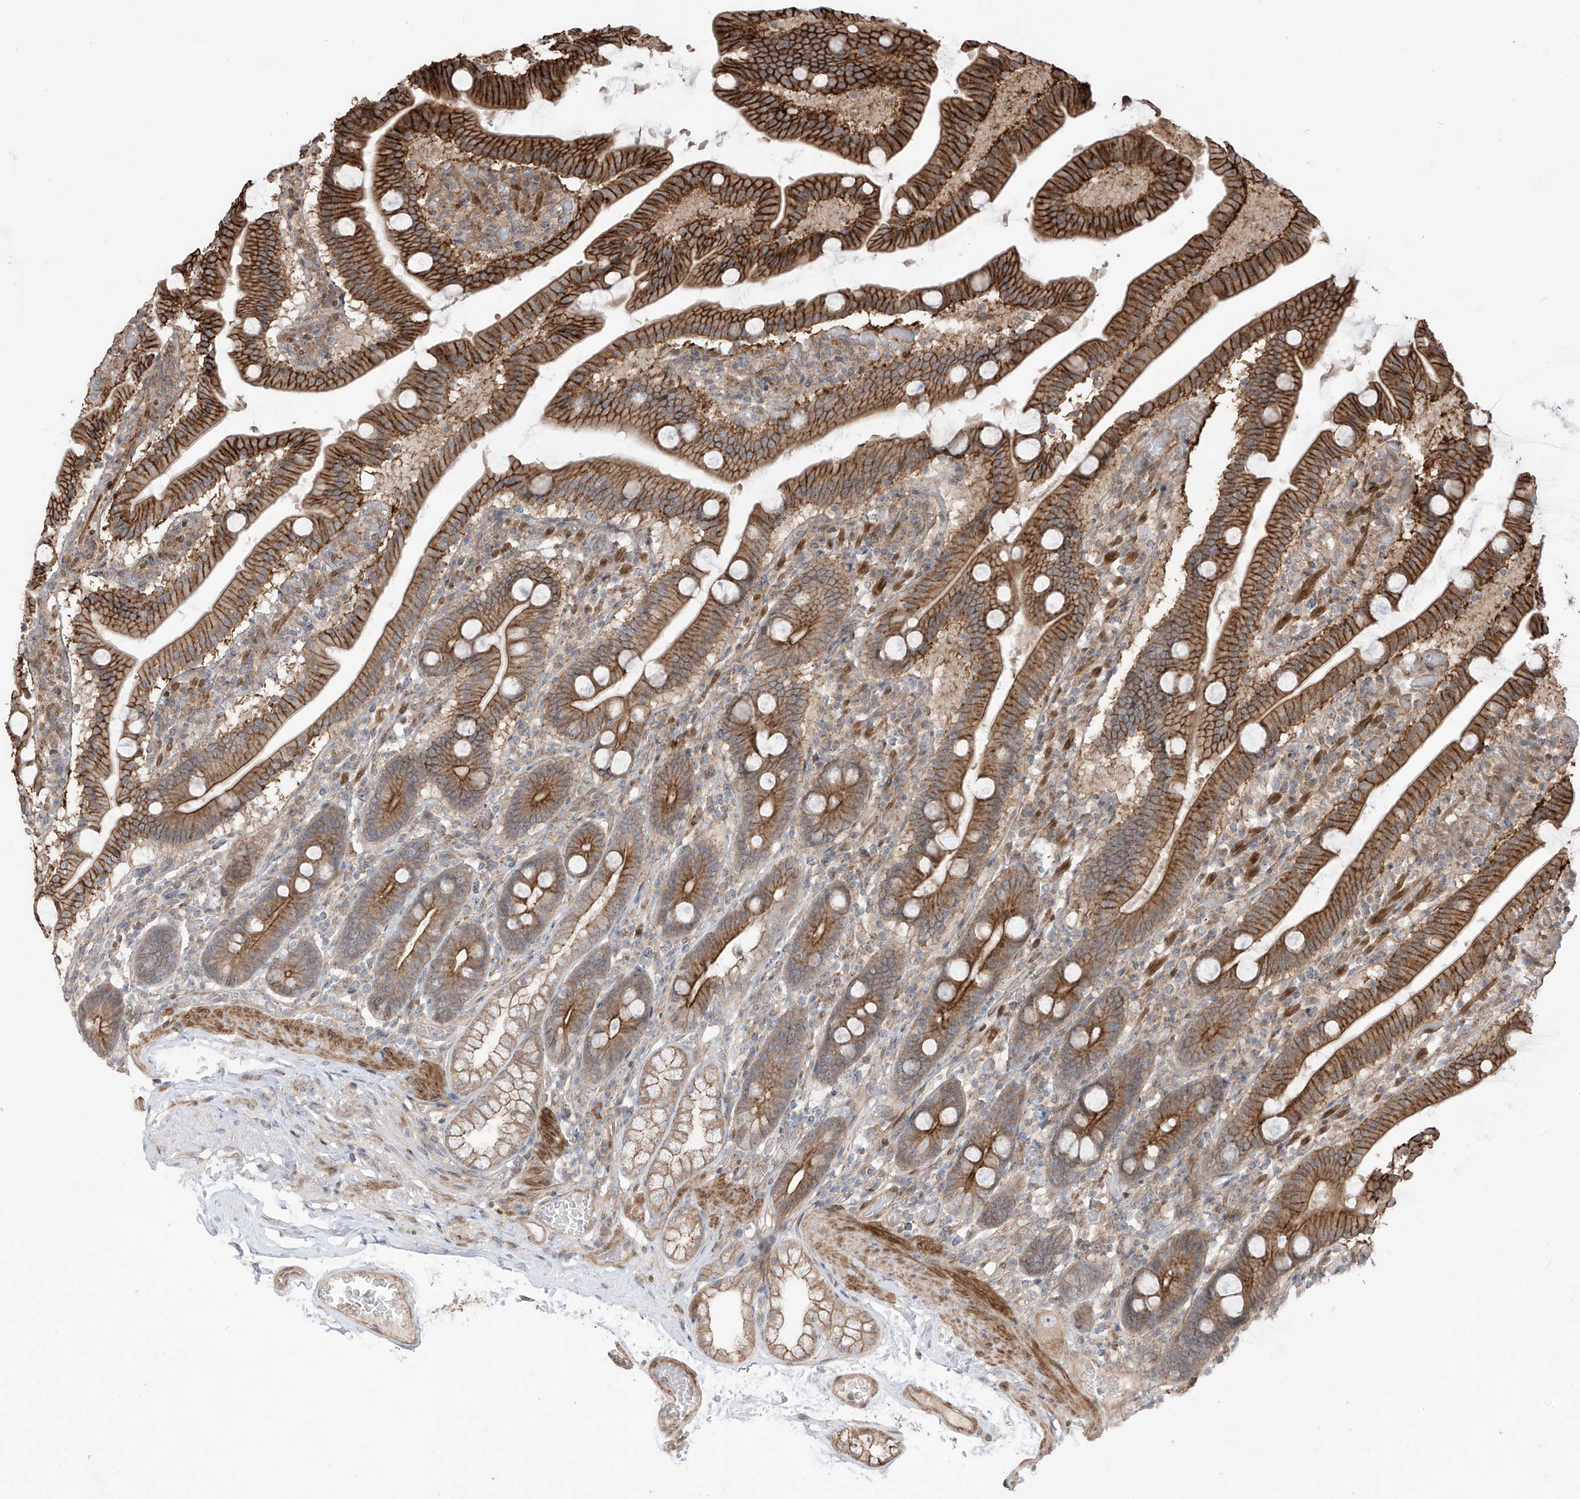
{"staining": {"intensity": "strong", "quantity": ">75%", "location": "cytoplasmic/membranous"}, "tissue": "duodenum", "cell_type": "Glandular cells", "image_type": "normal", "snomed": [{"axis": "morphology", "description": "Normal tissue, NOS"}, {"axis": "topography", "description": "Duodenum"}], "caption": "A micrograph showing strong cytoplasmic/membranous staining in approximately >75% of glandular cells in benign duodenum, as visualized by brown immunohistochemical staining.", "gene": "LRRC74A", "patient": {"sex": "male", "age": 55}}